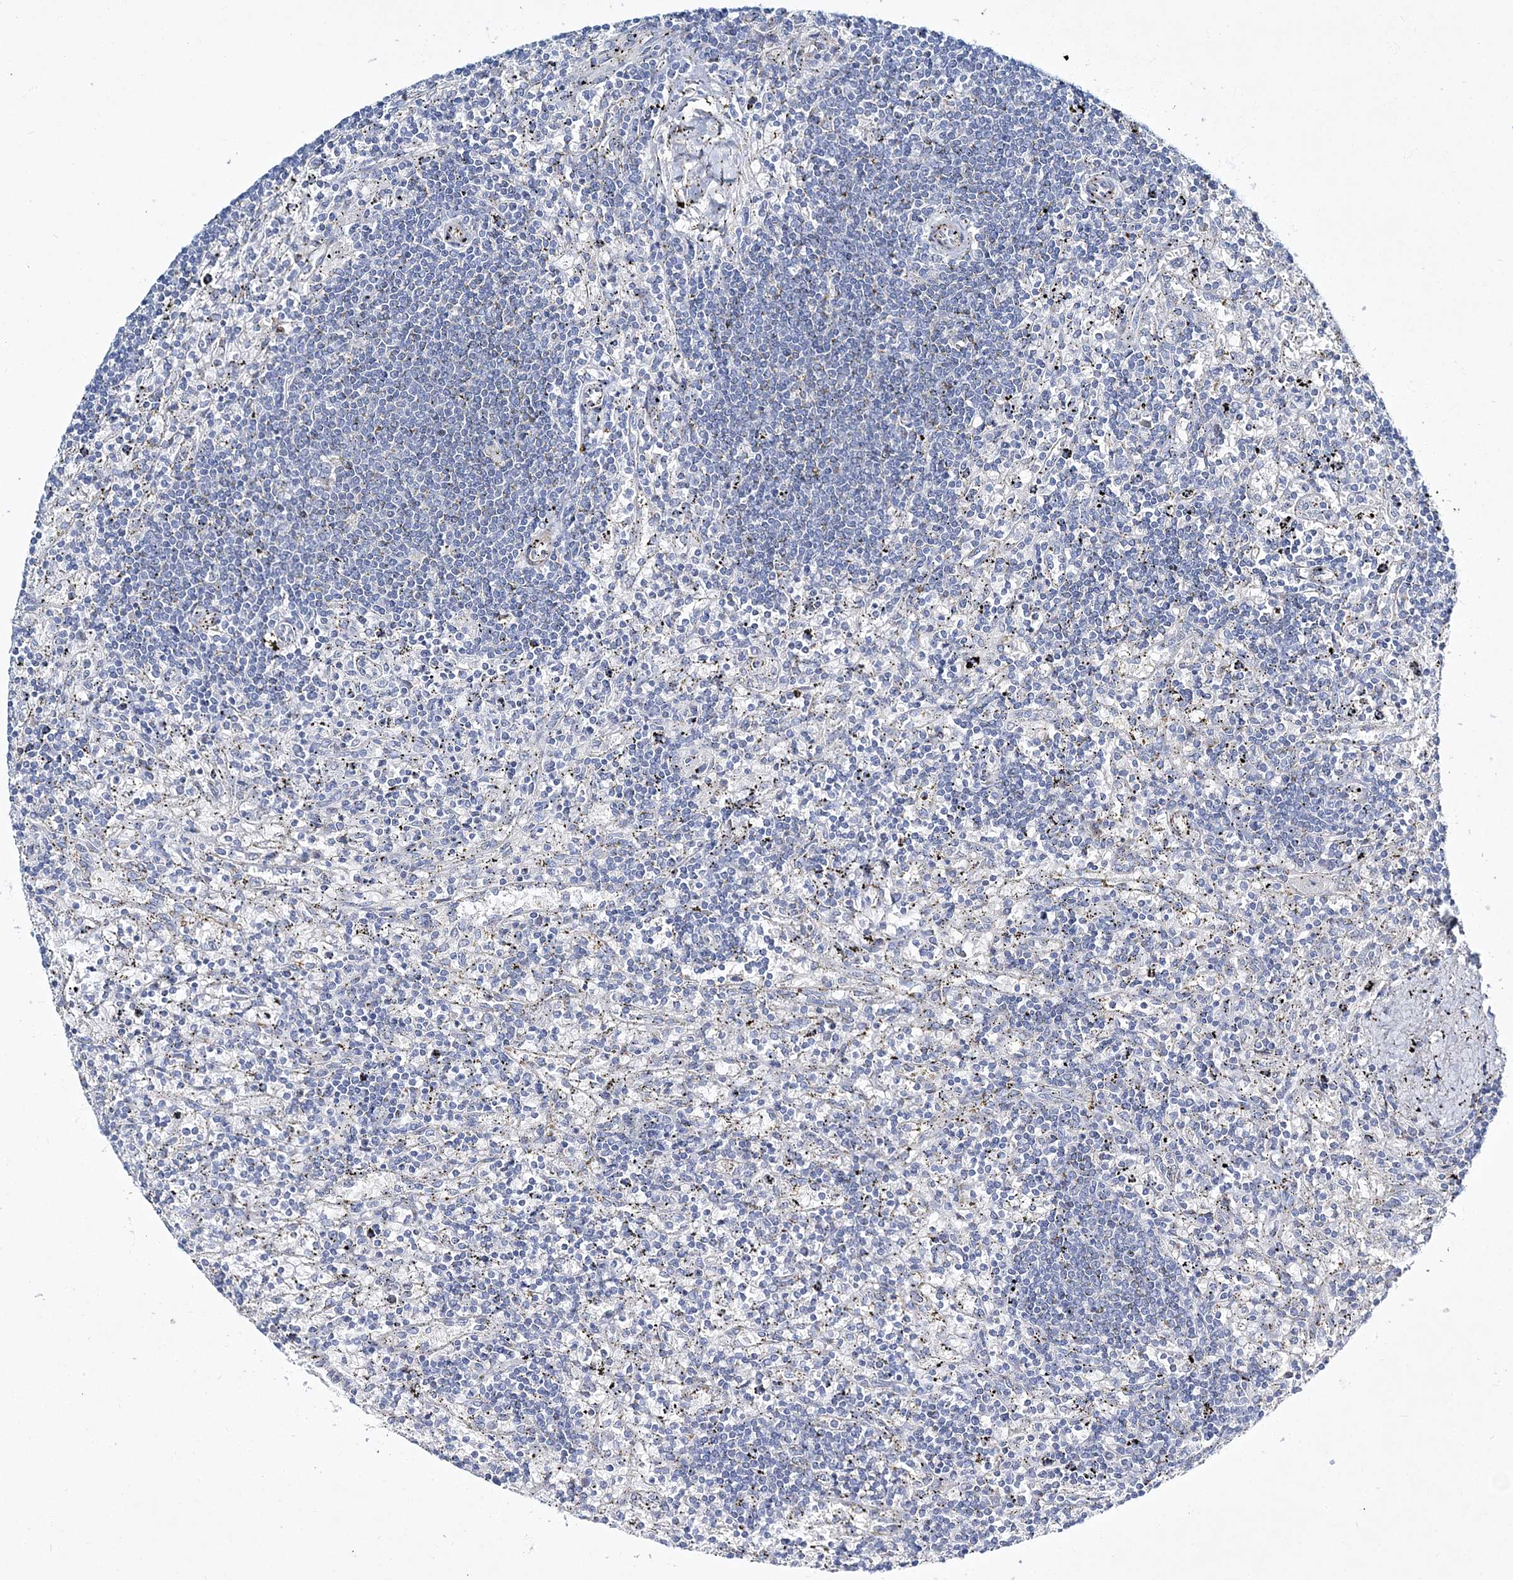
{"staining": {"intensity": "negative", "quantity": "none", "location": "none"}, "tissue": "lymphoma", "cell_type": "Tumor cells", "image_type": "cancer", "snomed": [{"axis": "morphology", "description": "Malignant lymphoma, non-Hodgkin's type, Low grade"}, {"axis": "topography", "description": "Spleen"}], "caption": "An immunohistochemistry (IHC) image of low-grade malignant lymphoma, non-Hodgkin's type is shown. There is no staining in tumor cells of low-grade malignant lymphoma, non-Hodgkin's type. (DAB (3,3'-diaminobenzidine) immunohistochemistry (IHC), high magnification).", "gene": "ADGRL1", "patient": {"sex": "male", "age": 76}}